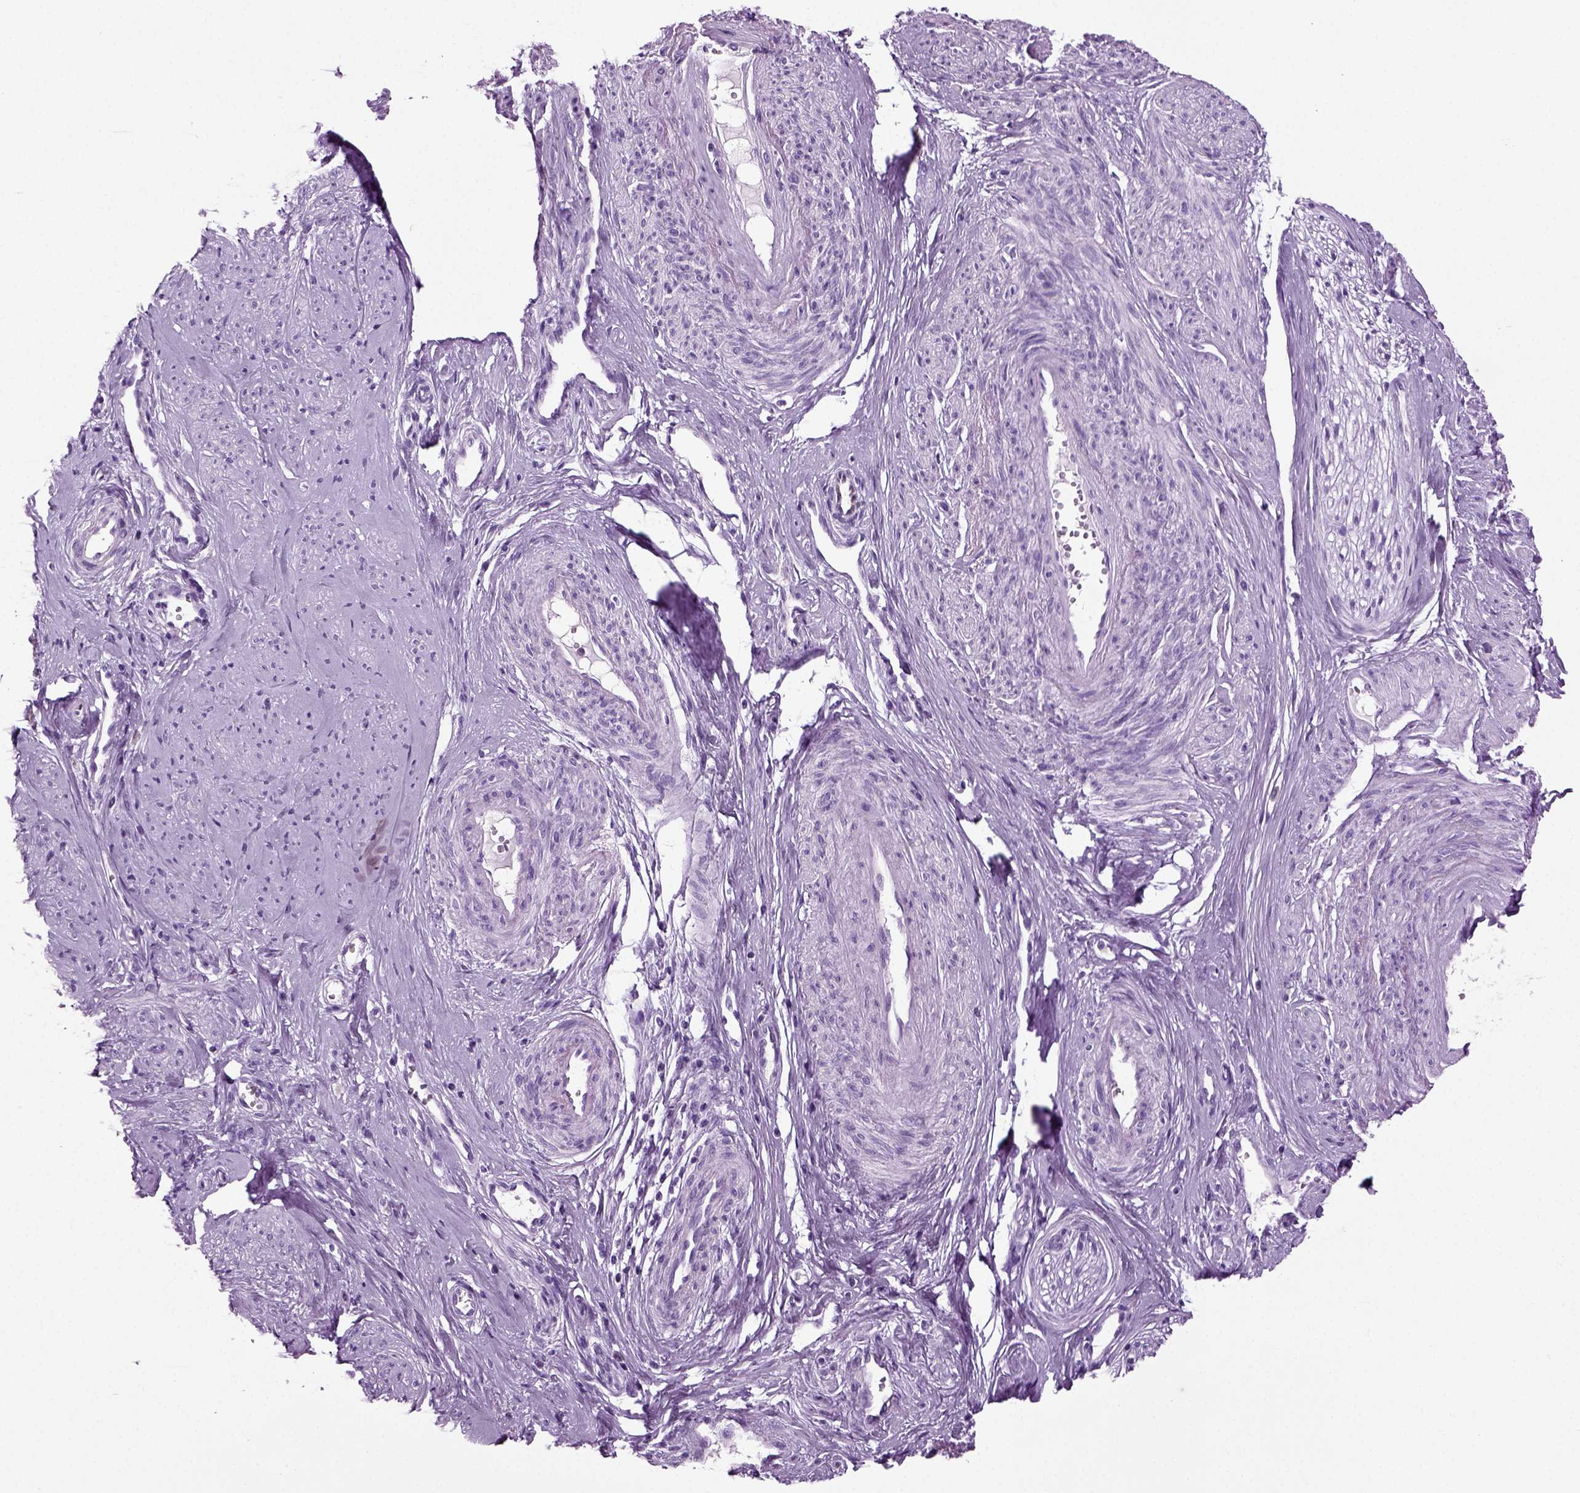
{"staining": {"intensity": "negative", "quantity": "none", "location": "none"}, "tissue": "smooth muscle", "cell_type": "Smooth muscle cells", "image_type": "normal", "snomed": [{"axis": "morphology", "description": "Normal tissue, NOS"}, {"axis": "topography", "description": "Smooth muscle"}], "caption": "The image demonstrates no staining of smooth muscle cells in benign smooth muscle. The staining is performed using DAB brown chromogen with nuclei counter-stained in using hematoxylin.", "gene": "CD109", "patient": {"sex": "female", "age": 48}}